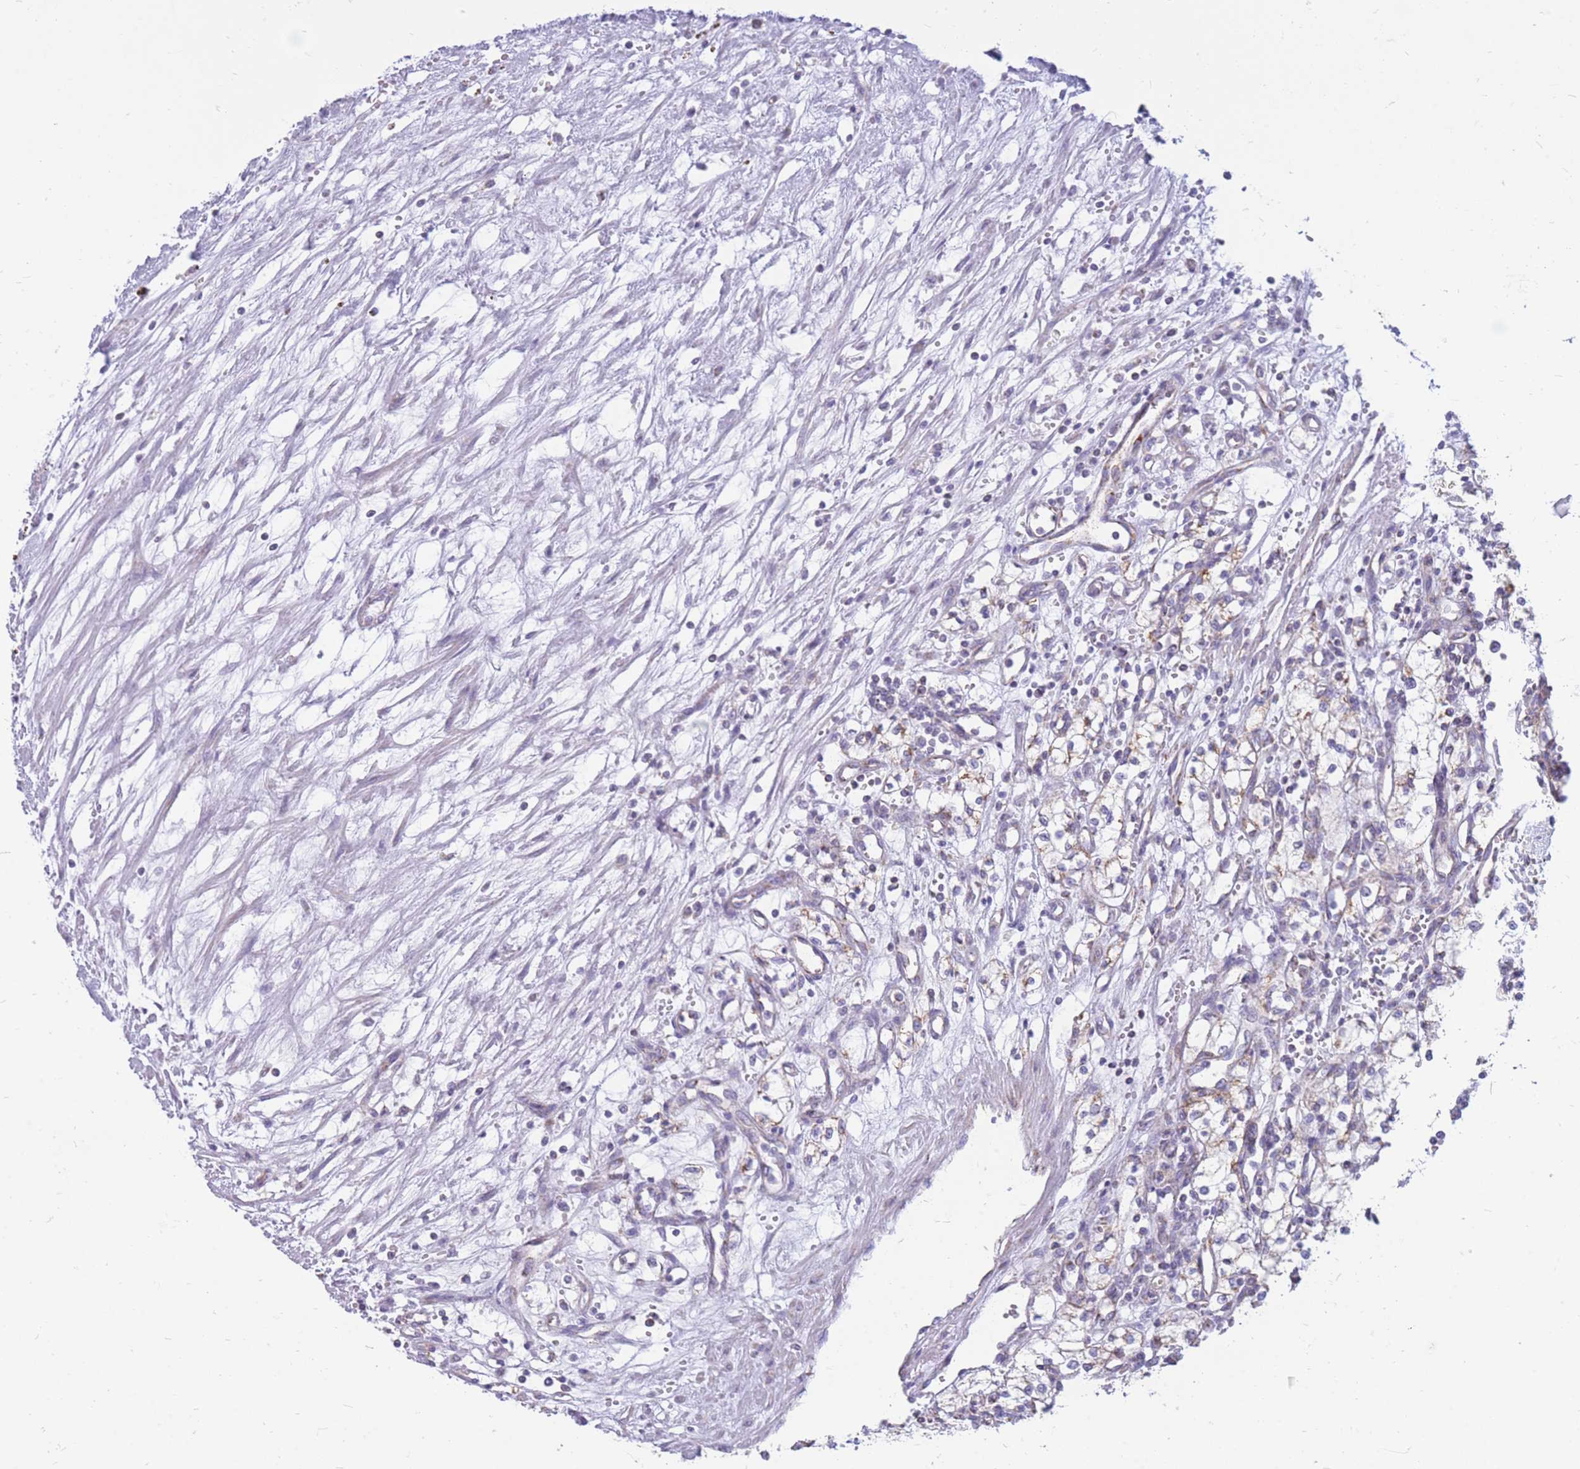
{"staining": {"intensity": "weak", "quantity": "<25%", "location": "cytoplasmic/membranous"}, "tissue": "renal cancer", "cell_type": "Tumor cells", "image_type": "cancer", "snomed": [{"axis": "morphology", "description": "Adenocarcinoma, NOS"}, {"axis": "topography", "description": "Kidney"}], "caption": "This is an immunohistochemistry (IHC) photomicrograph of human renal cancer. There is no staining in tumor cells.", "gene": "PCSK1", "patient": {"sex": "male", "age": 59}}